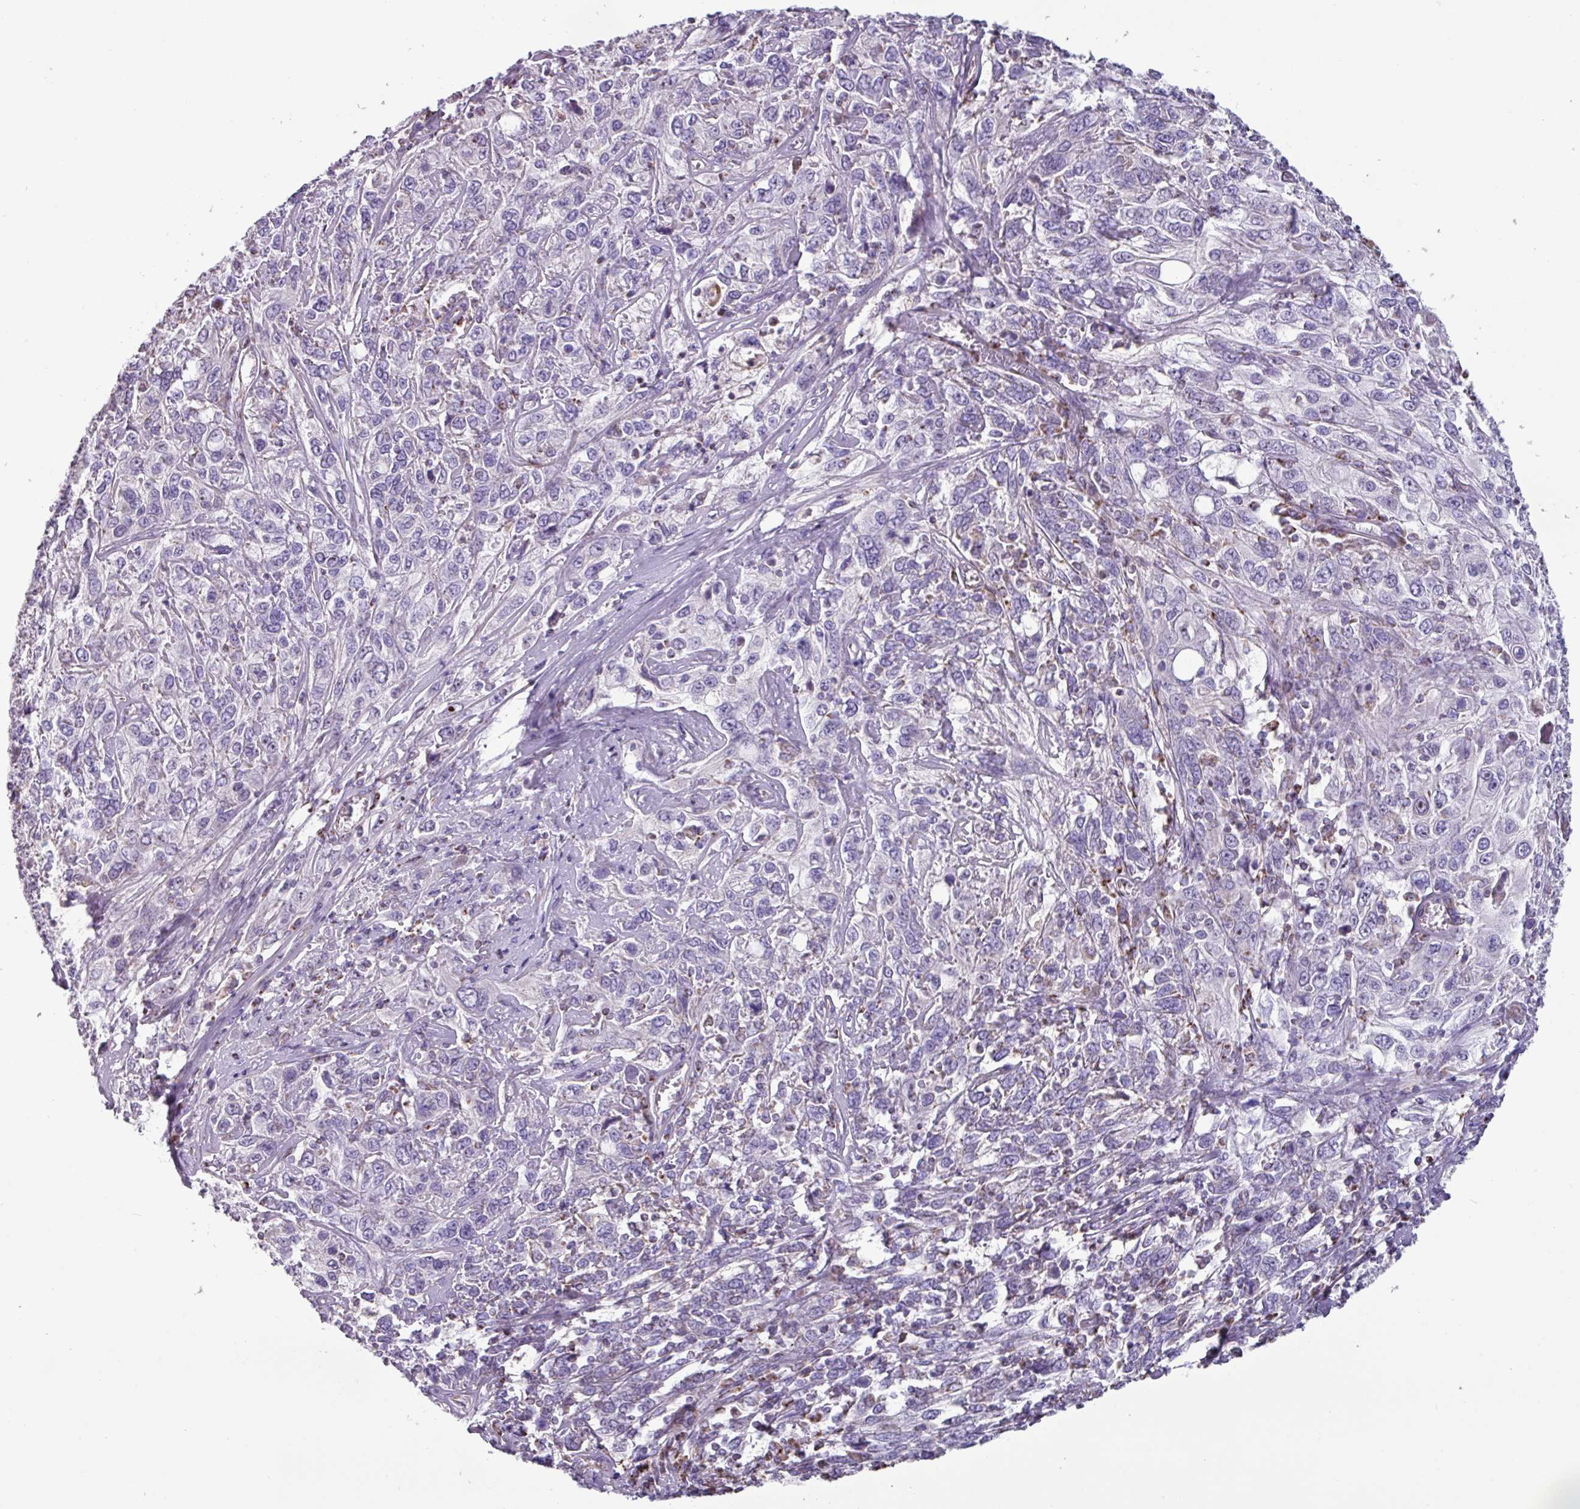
{"staining": {"intensity": "negative", "quantity": "none", "location": "none"}, "tissue": "cervical cancer", "cell_type": "Tumor cells", "image_type": "cancer", "snomed": [{"axis": "morphology", "description": "Squamous cell carcinoma, NOS"}, {"axis": "topography", "description": "Cervix"}], "caption": "Immunohistochemical staining of squamous cell carcinoma (cervical) exhibits no significant expression in tumor cells.", "gene": "MT-ND4", "patient": {"sex": "female", "age": 46}}